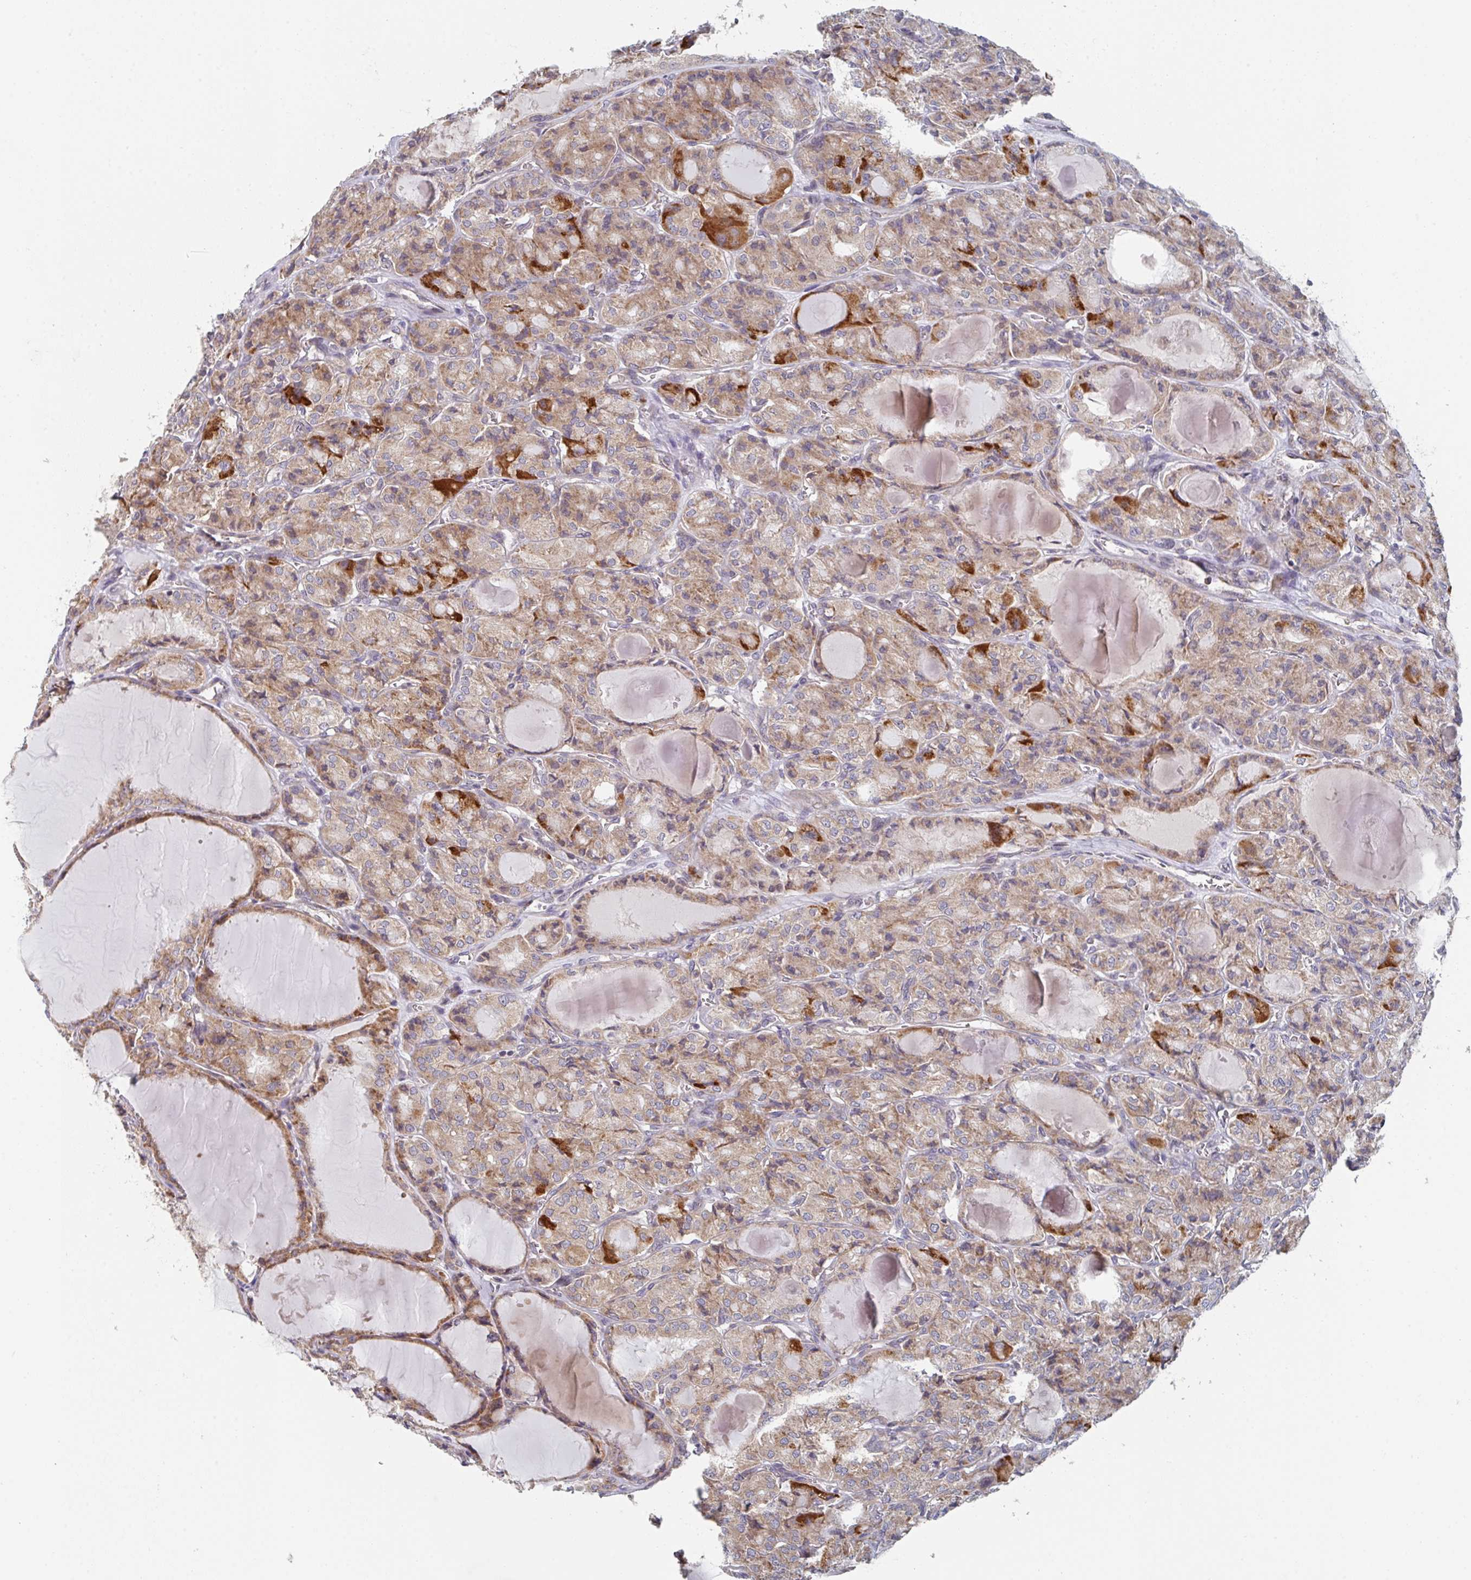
{"staining": {"intensity": "weak", "quantity": ">75%", "location": "cytoplasmic/membranous"}, "tissue": "thyroid cancer", "cell_type": "Tumor cells", "image_type": "cancer", "snomed": [{"axis": "morphology", "description": "Papillary adenocarcinoma, NOS"}, {"axis": "topography", "description": "Thyroid gland"}], "caption": "Immunohistochemistry staining of papillary adenocarcinoma (thyroid), which demonstrates low levels of weak cytoplasmic/membranous staining in approximately >75% of tumor cells indicating weak cytoplasmic/membranous protein expression. The staining was performed using DAB (brown) for protein detection and nuclei were counterstained in hematoxylin (blue).", "gene": "ELOVL1", "patient": {"sex": "male", "age": 87}}